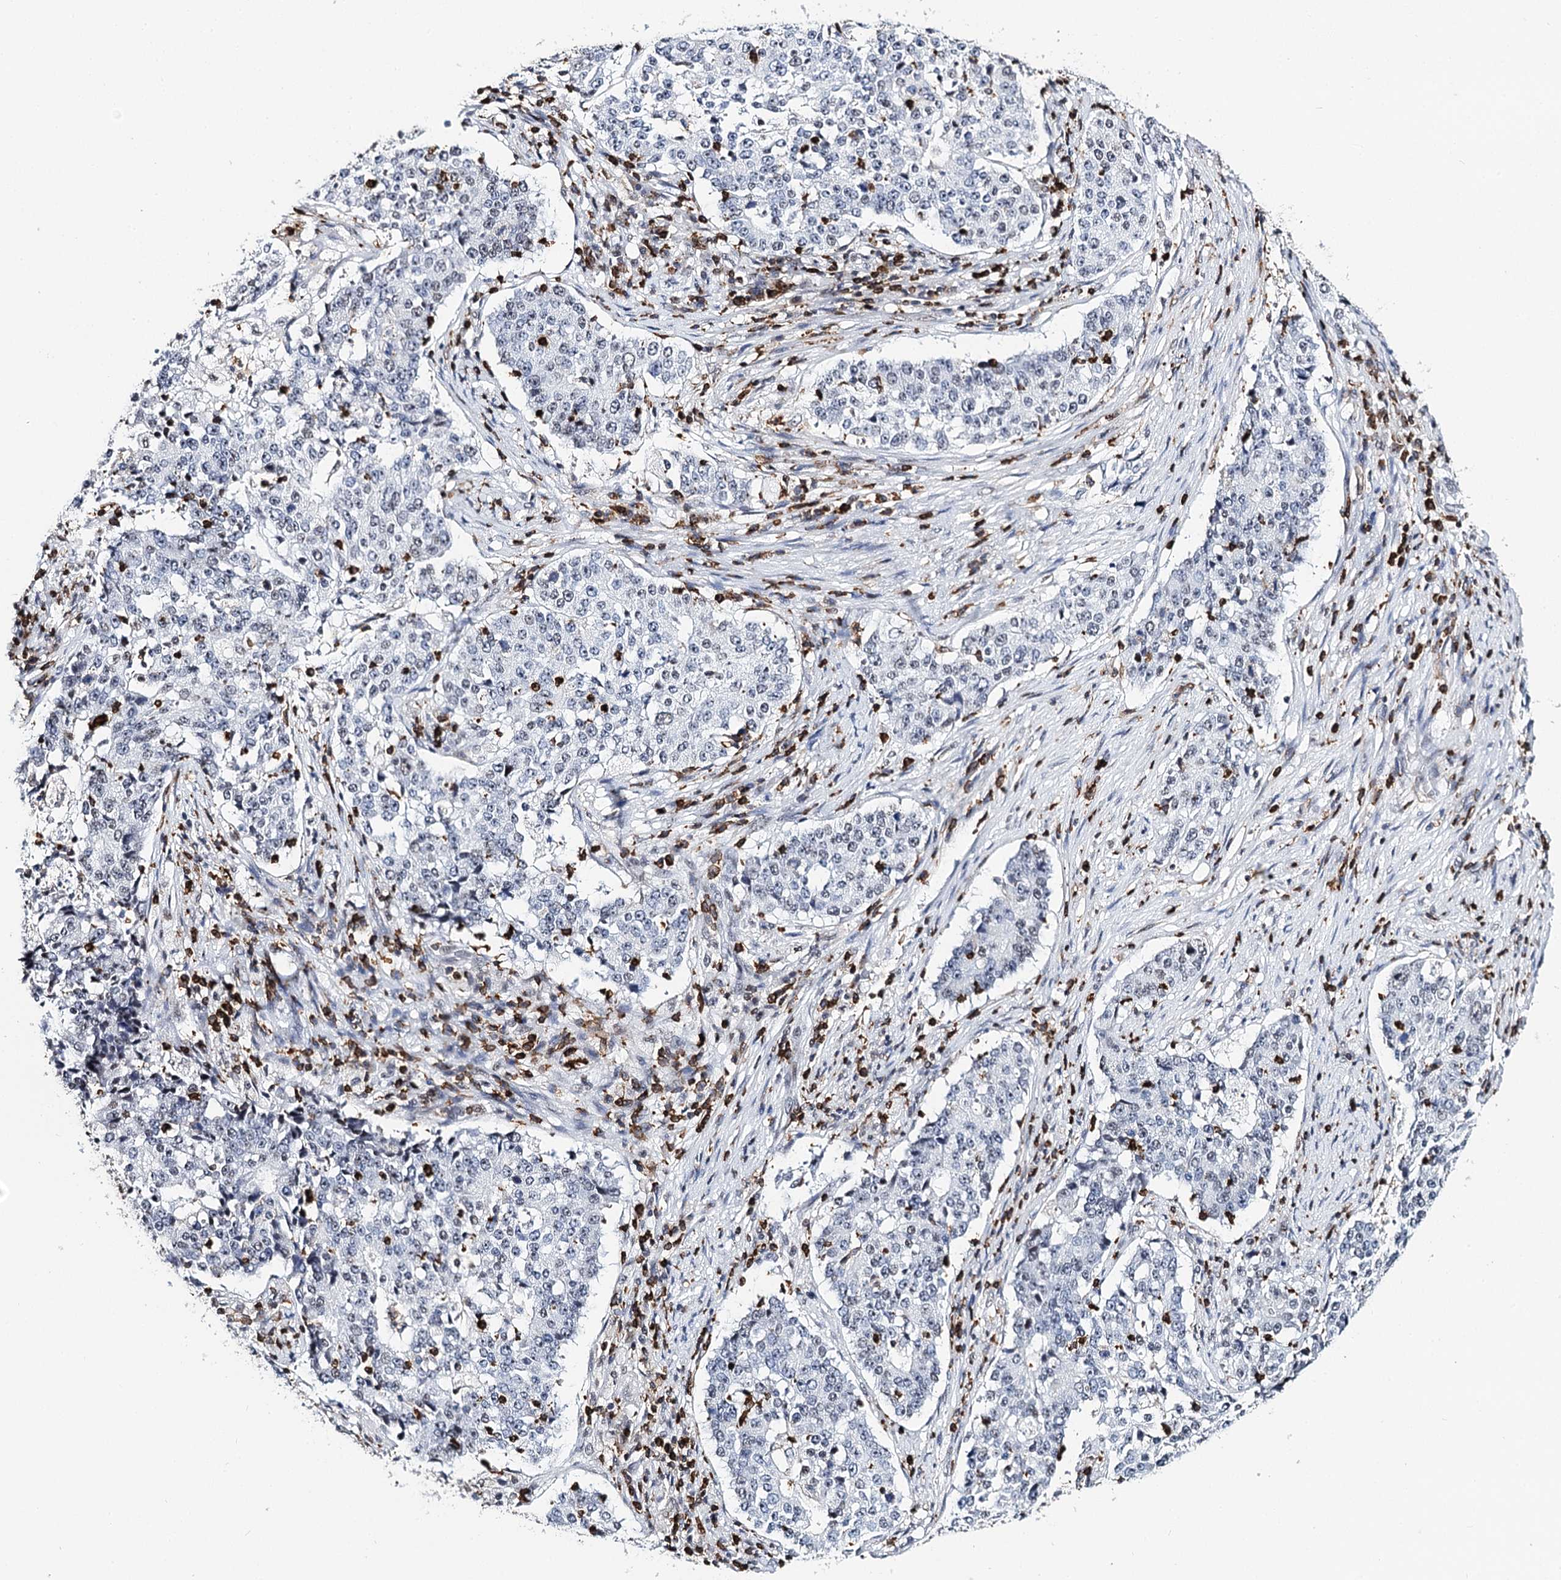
{"staining": {"intensity": "negative", "quantity": "none", "location": "none"}, "tissue": "stomach cancer", "cell_type": "Tumor cells", "image_type": "cancer", "snomed": [{"axis": "morphology", "description": "Adenocarcinoma, NOS"}, {"axis": "topography", "description": "Stomach"}], "caption": "Immunohistochemistry of stomach cancer (adenocarcinoma) displays no positivity in tumor cells. The staining is performed using DAB brown chromogen with nuclei counter-stained in using hematoxylin.", "gene": "BARD1", "patient": {"sex": "male", "age": 59}}